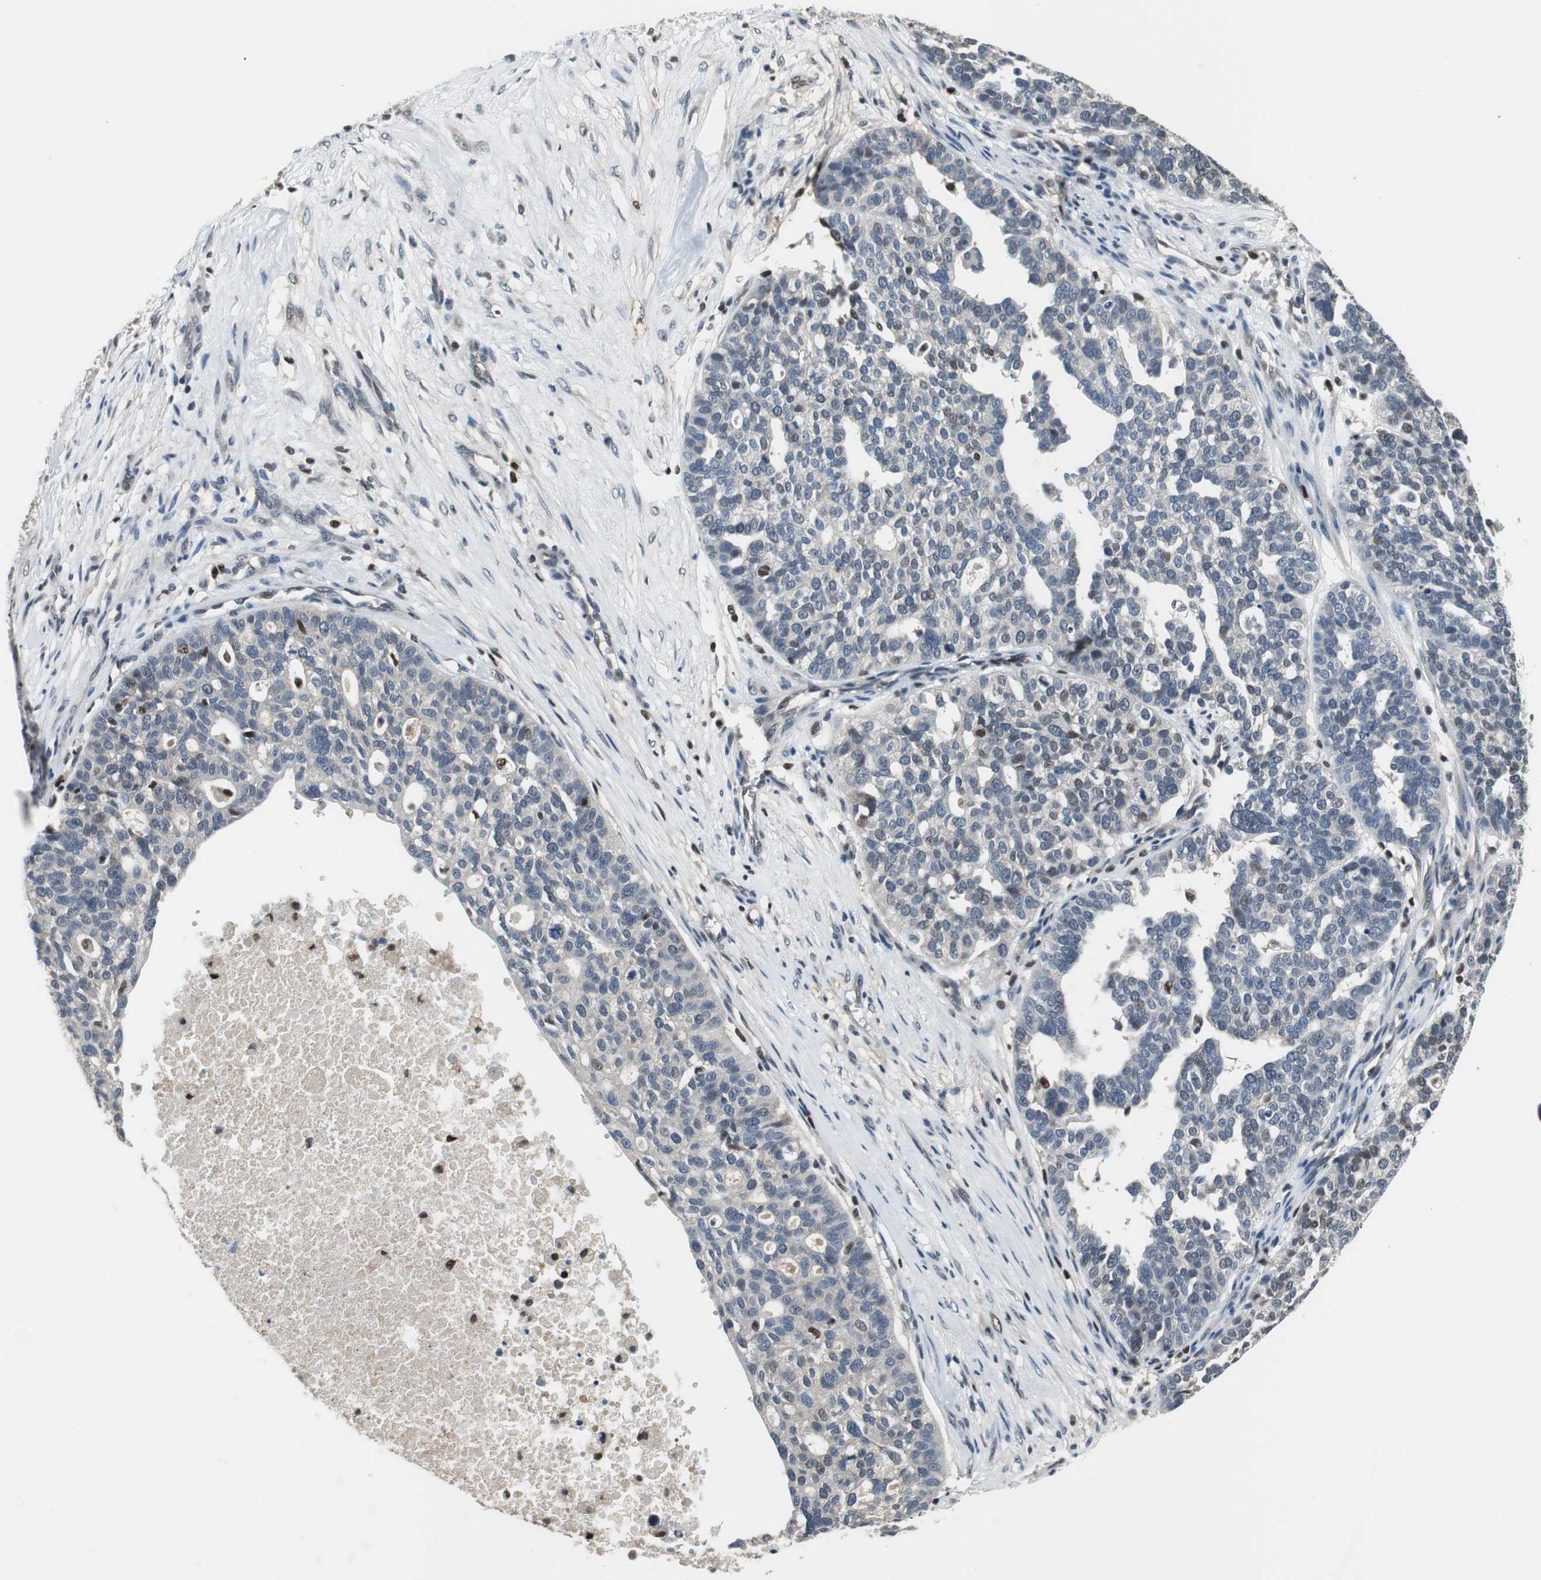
{"staining": {"intensity": "negative", "quantity": "none", "location": "none"}, "tissue": "ovarian cancer", "cell_type": "Tumor cells", "image_type": "cancer", "snomed": [{"axis": "morphology", "description": "Cystadenocarcinoma, serous, NOS"}, {"axis": "topography", "description": "Ovary"}], "caption": "This histopathology image is of ovarian cancer (serous cystadenocarcinoma) stained with immunohistochemistry to label a protein in brown with the nuclei are counter-stained blue. There is no positivity in tumor cells.", "gene": "MAFB", "patient": {"sex": "female", "age": 59}}